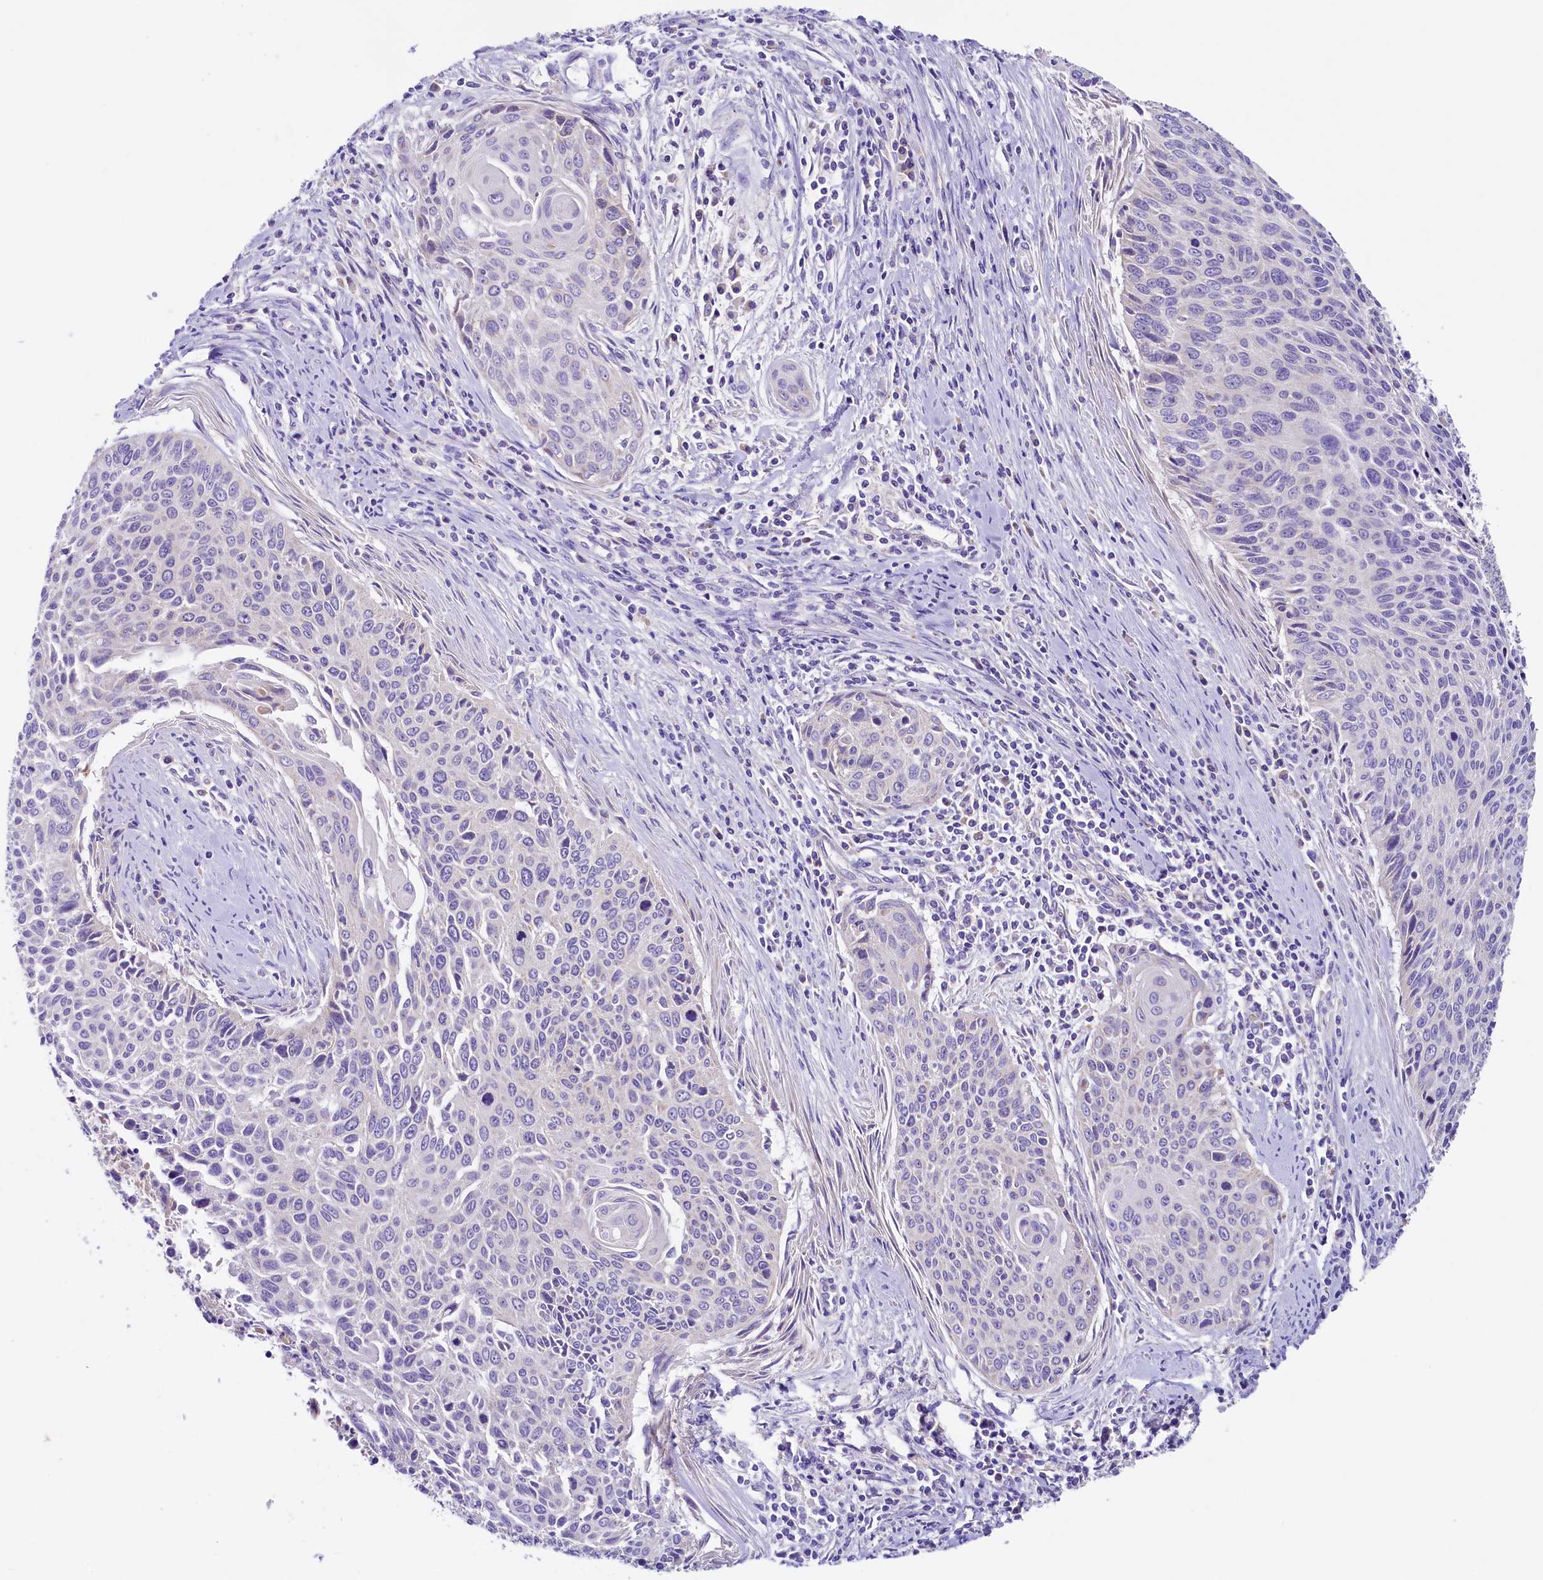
{"staining": {"intensity": "negative", "quantity": "none", "location": "none"}, "tissue": "cervical cancer", "cell_type": "Tumor cells", "image_type": "cancer", "snomed": [{"axis": "morphology", "description": "Squamous cell carcinoma, NOS"}, {"axis": "topography", "description": "Cervix"}], "caption": "The histopathology image displays no significant positivity in tumor cells of squamous cell carcinoma (cervical).", "gene": "PMPCB", "patient": {"sex": "female", "age": 55}}